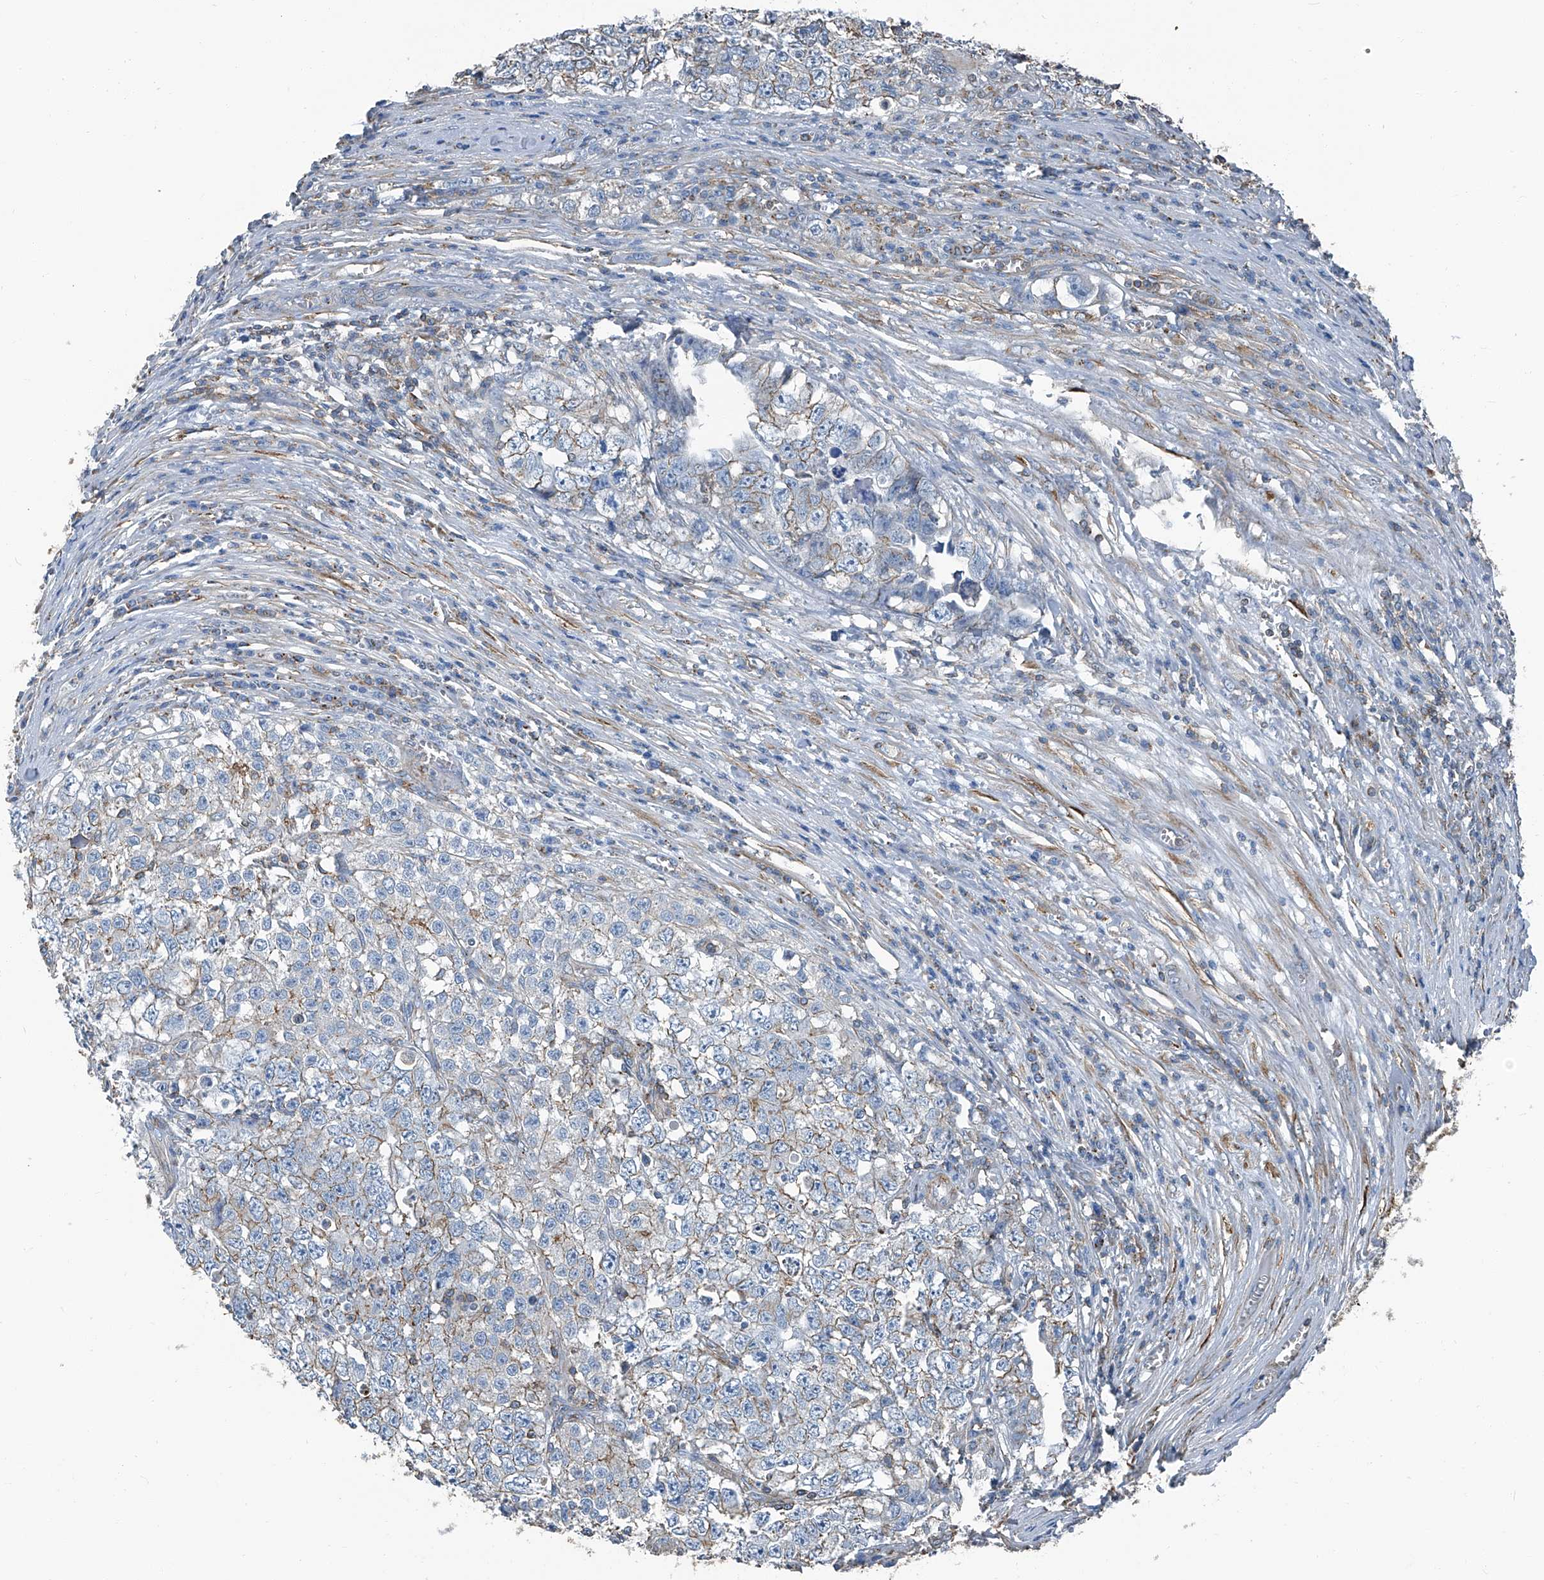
{"staining": {"intensity": "weak", "quantity": "25%-75%", "location": "cytoplasmic/membranous"}, "tissue": "testis cancer", "cell_type": "Tumor cells", "image_type": "cancer", "snomed": [{"axis": "morphology", "description": "Seminoma, NOS"}, {"axis": "morphology", "description": "Carcinoma, Embryonal, NOS"}, {"axis": "topography", "description": "Testis"}], "caption": "Protein staining of testis seminoma tissue reveals weak cytoplasmic/membranous positivity in about 25%-75% of tumor cells.", "gene": "SEPTIN7", "patient": {"sex": "male", "age": 43}}